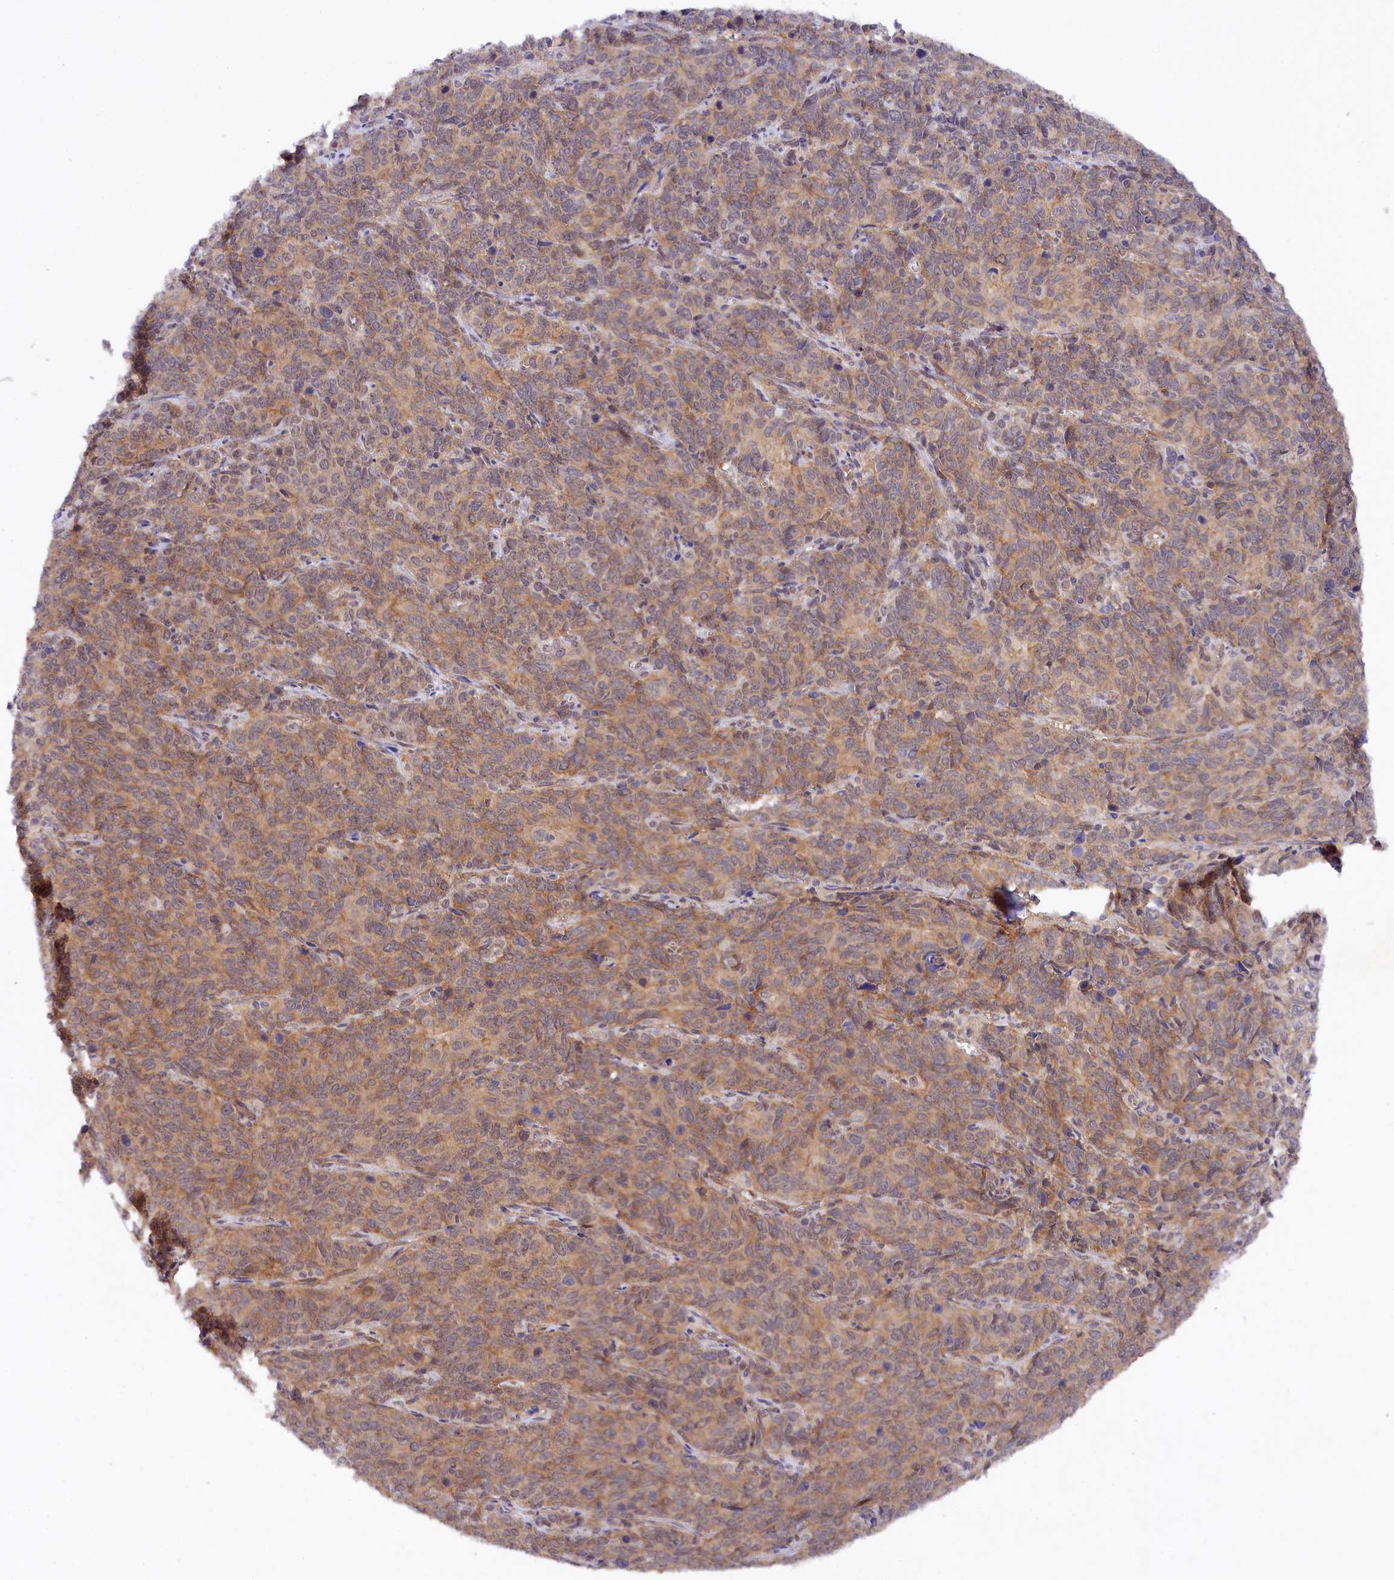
{"staining": {"intensity": "moderate", "quantity": ">75%", "location": "cytoplasmic/membranous"}, "tissue": "cervical cancer", "cell_type": "Tumor cells", "image_type": "cancer", "snomed": [{"axis": "morphology", "description": "Squamous cell carcinoma, NOS"}, {"axis": "topography", "description": "Cervix"}], "caption": "Immunohistochemistry (IHC) histopathology image of neoplastic tissue: human cervical cancer stained using immunohistochemistry exhibits medium levels of moderate protein expression localized specifically in the cytoplasmic/membranous of tumor cells, appearing as a cytoplasmic/membranous brown color.", "gene": "PHLDB1", "patient": {"sex": "female", "age": 60}}